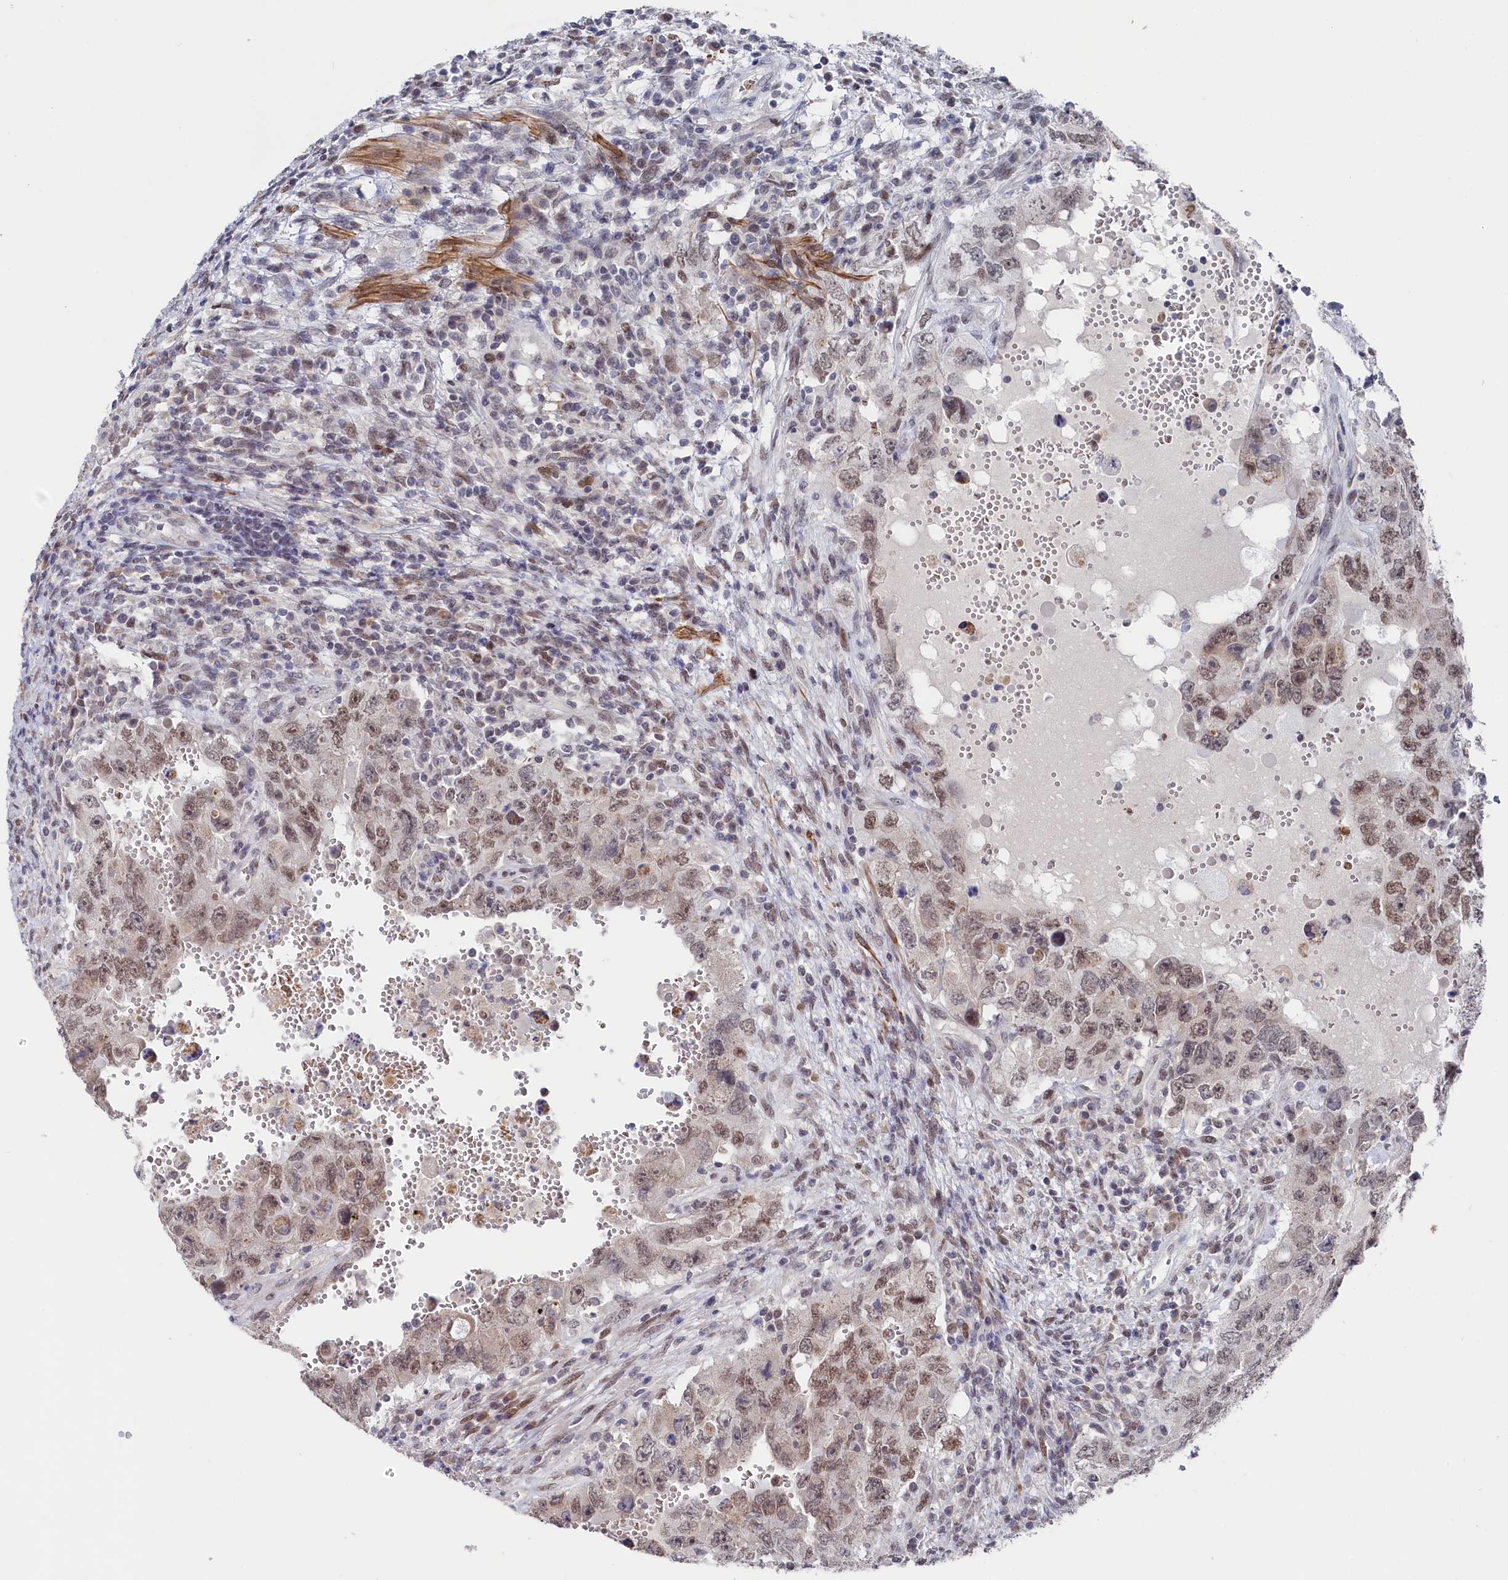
{"staining": {"intensity": "moderate", "quantity": "25%-75%", "location": "nuclear"}, "tissue": "testis cancer", "cell_type": "Tumor cells", "image_type": "cancer", "snomed": [{"axis": "morphology", "description": "Carcinoma, Embryonal, NOS"}, {"axis": "topography", "description": "Testis"}], "caption": "About 25%-75% of tumor cells in embryonal carcinoma (testis) display moderate nuclear protein staining as visualized by brown immunohistochemical staining.", "gene": "TIGD4", "patient": {"sex": "male", "age": 26}}